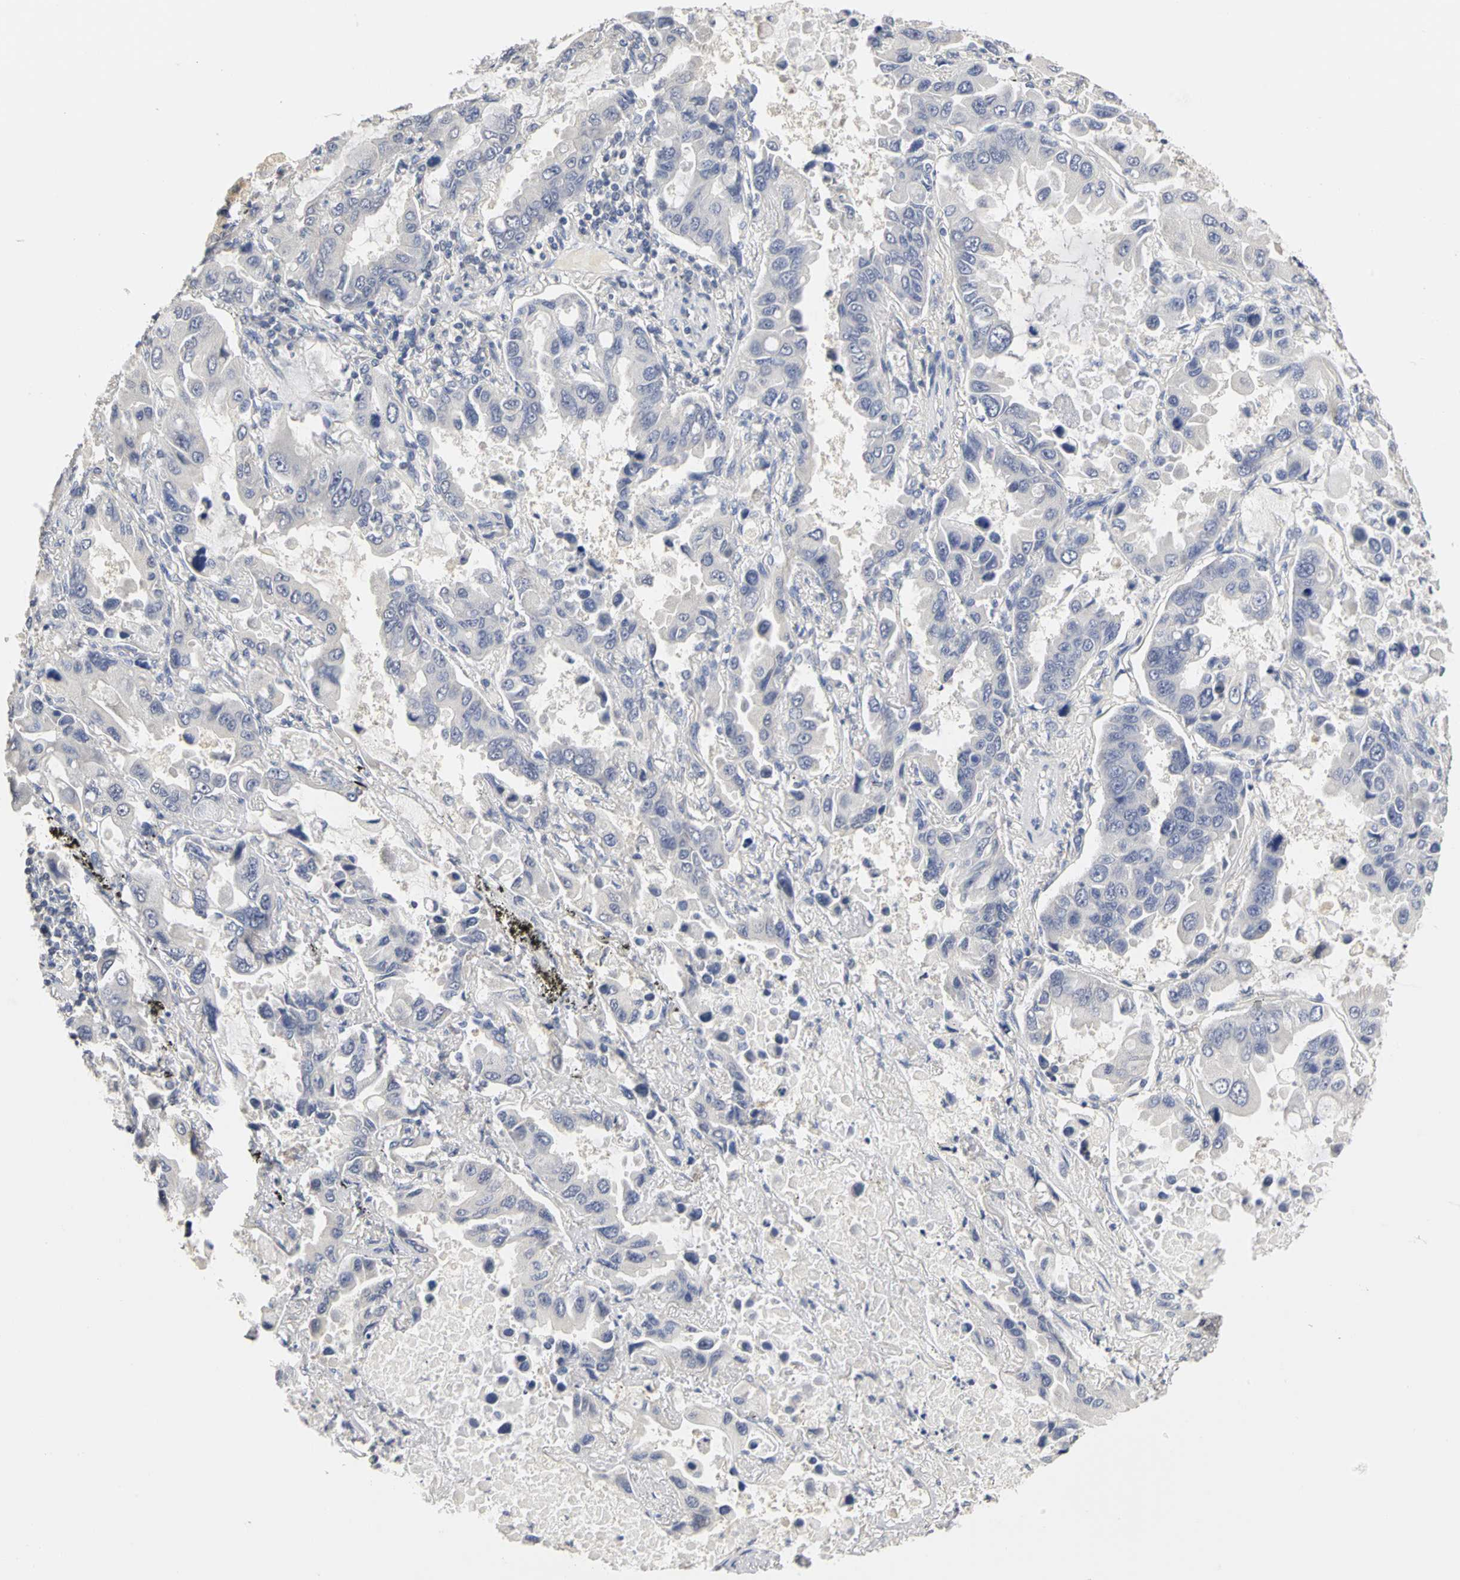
{"staining": {"intensity": "negative", "quantity": "none", "location": "none"}, "tissue": "lung cancer", "cell_type": "Tumor cells", "image_type": "cancer", "snomed": [{"axis": "morphology", "description": "Adenocarcinoma, NOS"}, {"axis": "topography", "description": "Lung"}], "caption": "This is a photomicrograph of IHC staining of lung cancer, which shows no staining in tumor cells.", "gene": "PGR", "patient": {"sex": "male", "age": 64}}